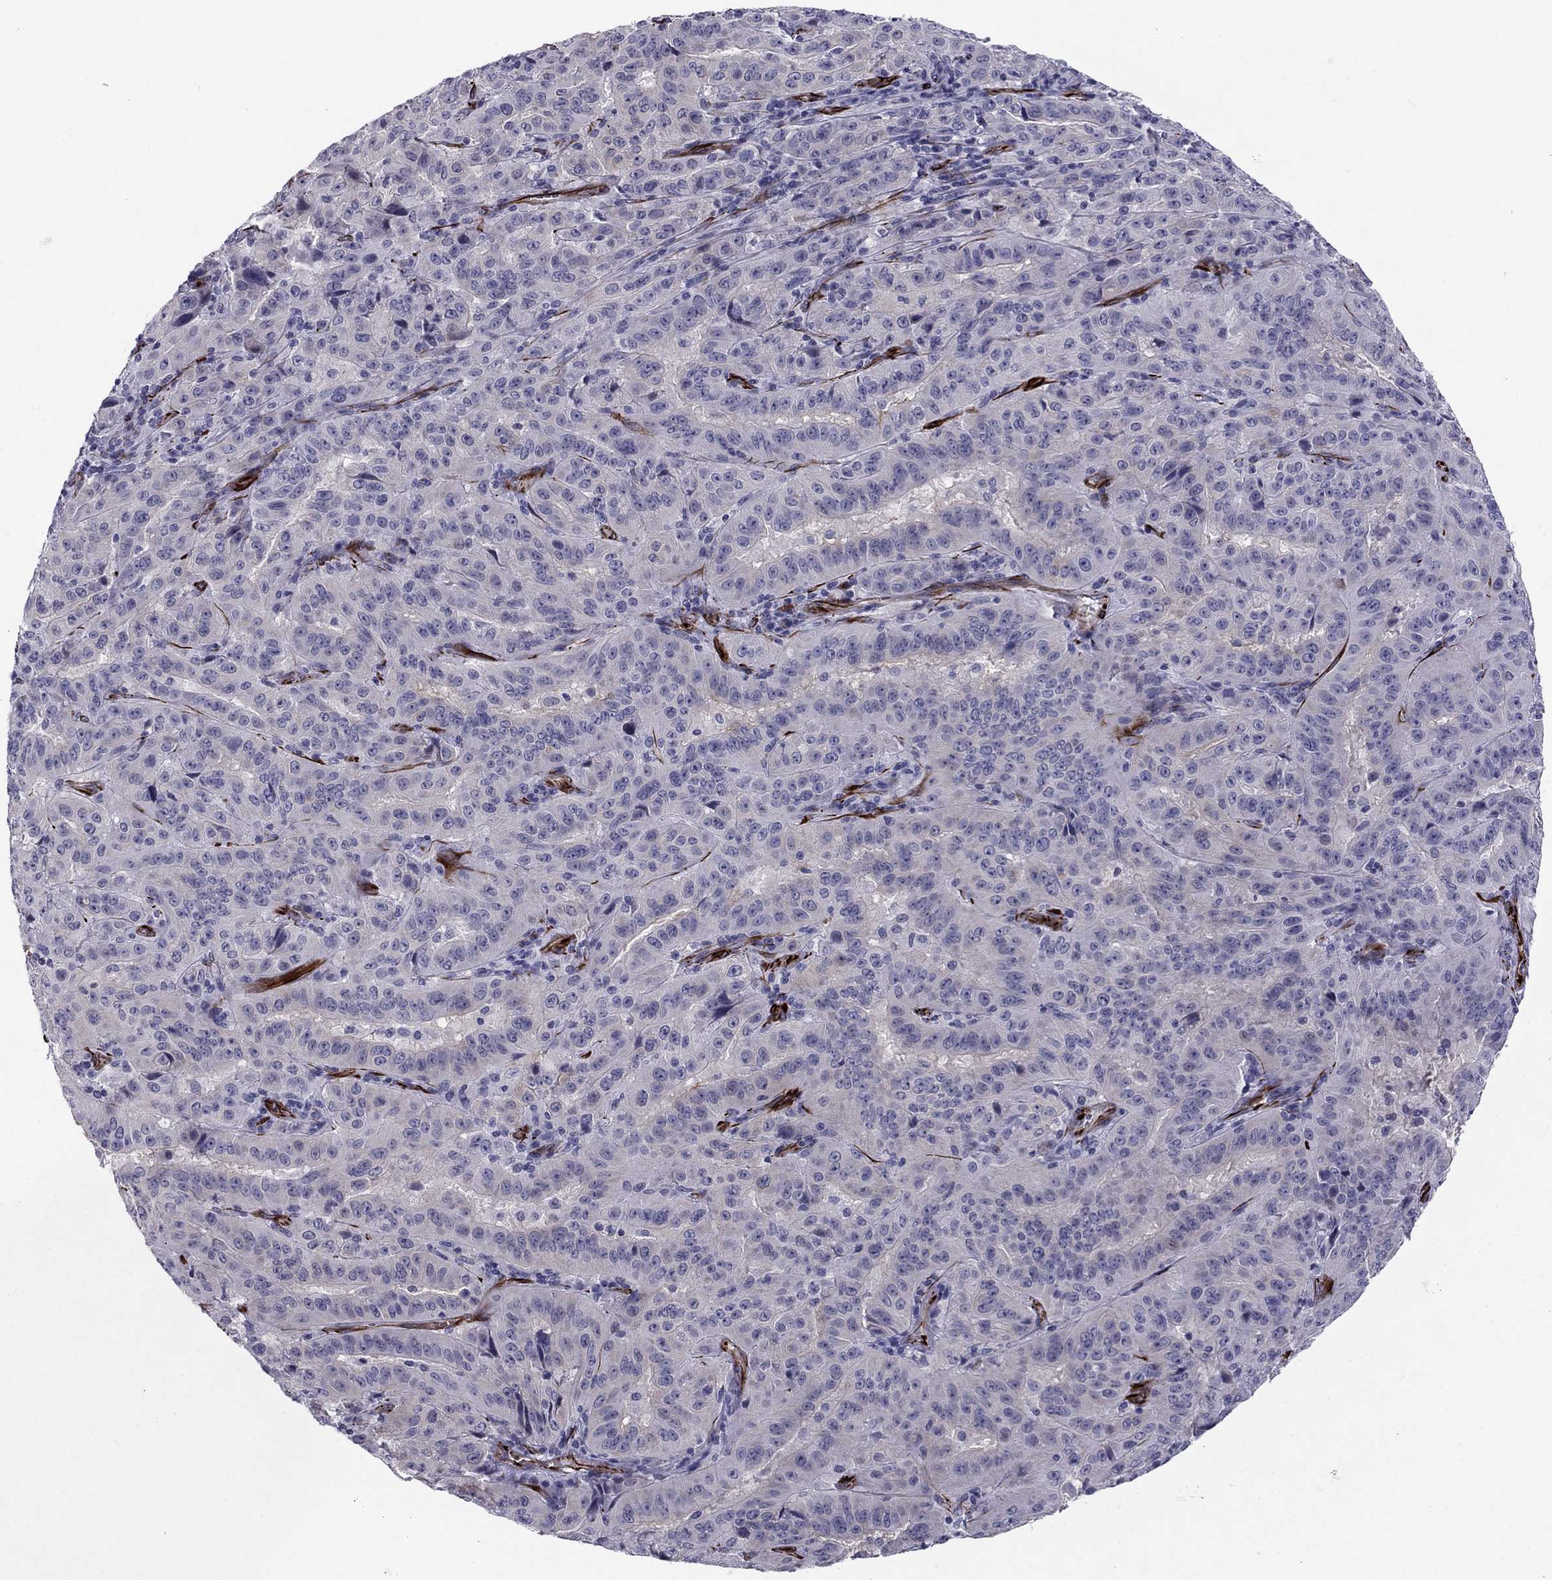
{"staining": {"intensity": "negative", "quantity": "none", "location": "none"}, "tissue": "pancreatic cancer", "cell_type": "Tumor cells", "image_type": "cancer", "snomed": [{"axis": "morphology", "description": "Adenocarcinoma, NOS"}, {"axis": "topography", "description": "Pancreas"}], "caption": "High magnification brightfield microscopy of pancreatic cancer (adenocarcinoma) stained with DAB (3,3'-diaminobenzidine) (brown) and counterstained with hematoxylin (blue): tumor cells show no significant positivity.", "gene": "ANKS4B", "patient": {"sex": "male", "age": 63}}